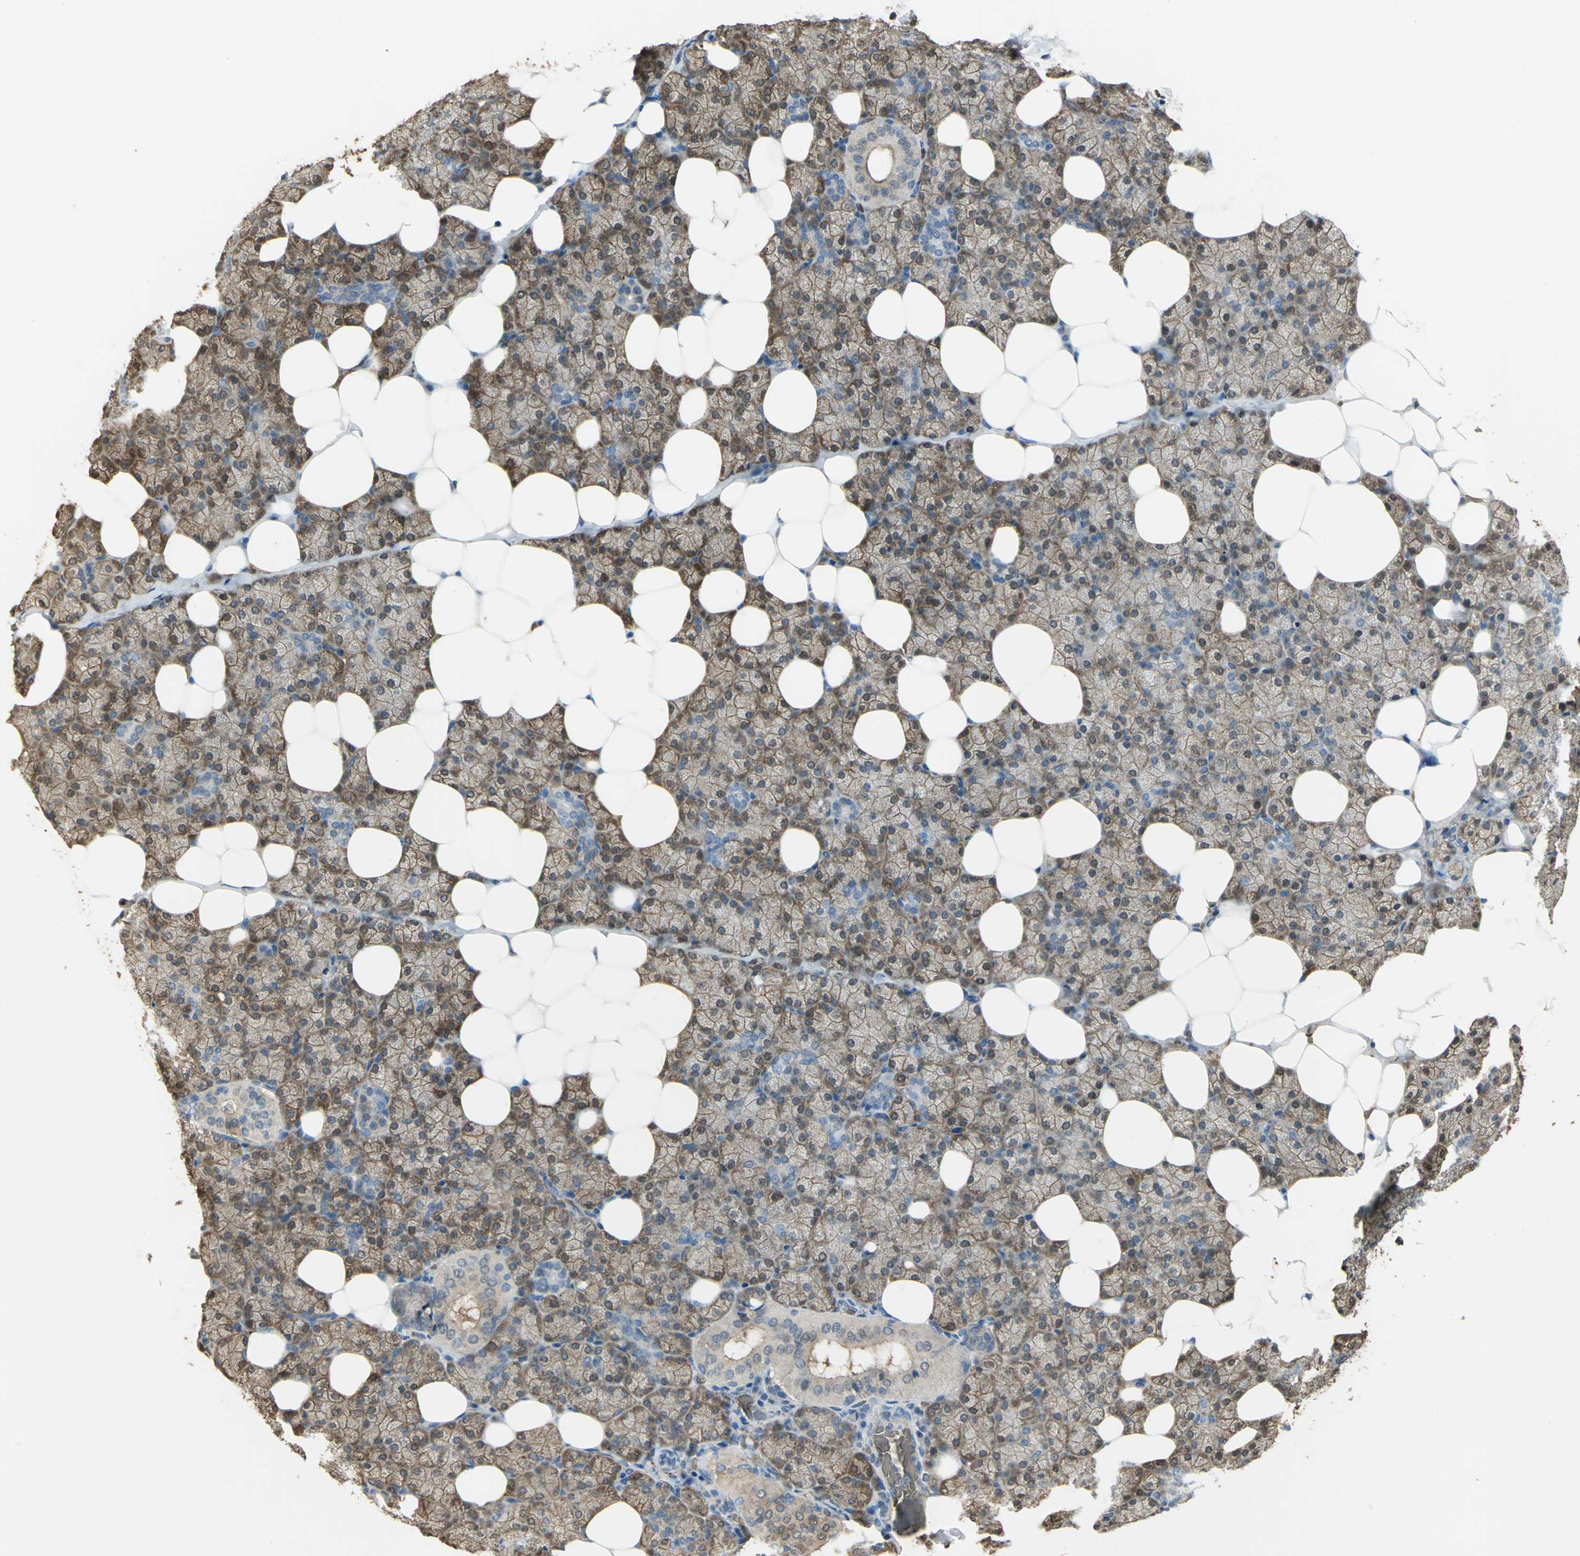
{"staining": {"intensity": "moderate", "quantity": "25%-75%", "location": "cytoplasmic/membranous,nuclear"}, "tissue": "salivary gland", "cell_type": "Glandular cells", "image_type": "normal", "snomed": [{"axis": "morphology", "description": "Normal tissue, NOS"}, {"axis": "topography", "description": "Lymph node"}, {"axis": "topography", "description": "Salivary gland"}], "caption": "Immunohistochemistry staining of unremarkable salivary gland, which demonstrates medium levels of moderate cytoplasmic/membranous,nuclear positivity in approximately 25%-75% of glandular cells indicating moderate cytoplasmic/membranous,nuclear protein expression. The staining was performed using DAB (brown) for protein detection and nuclei were counterstained in hematoxylin (blue).", "gene": "DDAH1", "patient": {"sex": "male", "age": 8}}